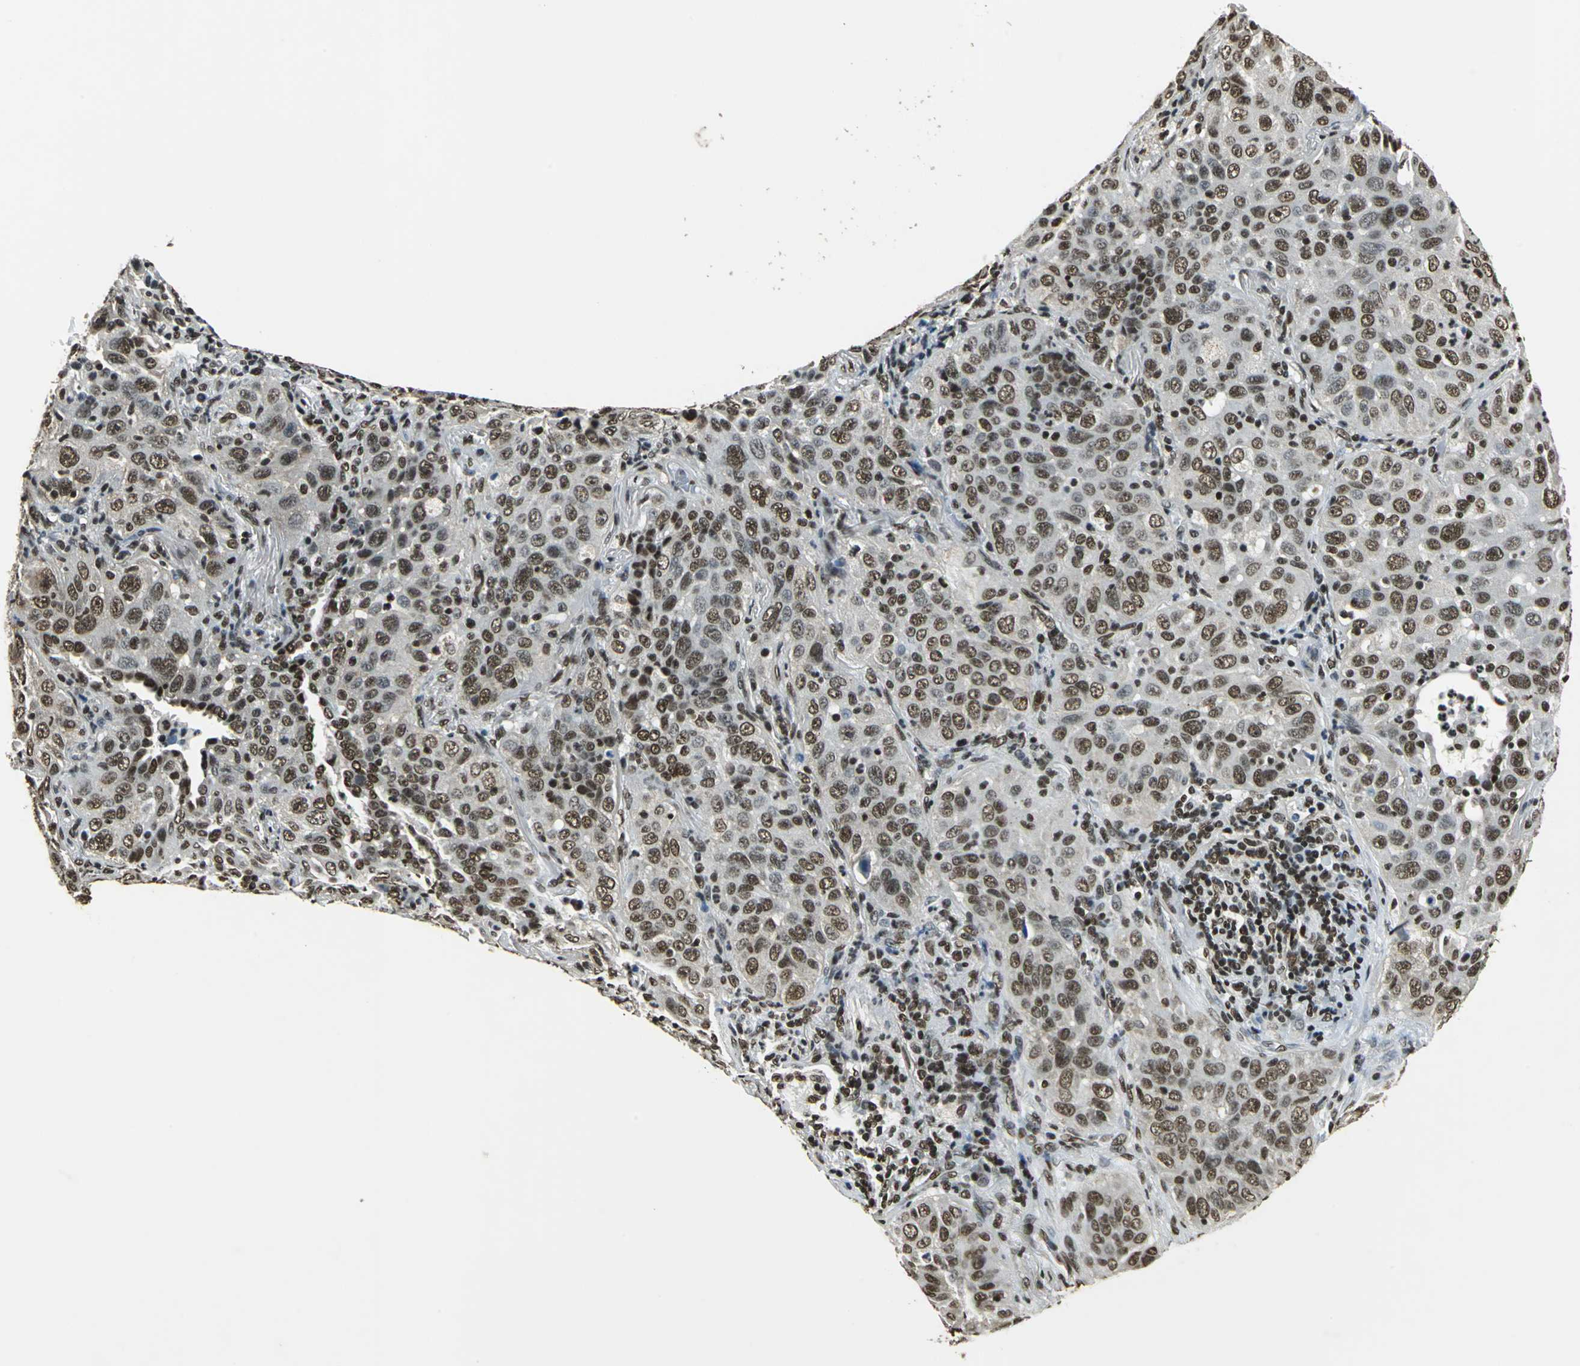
{"staining": {"intensity": "strong", "quantity": ">75%", "location": "nuclear"}, "tissue": "lung cancer", "cell_type": "Tumor cells", "image_type": "cancer", "snomed": [{"axis": "morphology", "description": "Squamous cell carcinoma, NOS"}, {"axis": "topography", "description": "Lung"}], "caption": "About >75% of tumor cells in human lung cancer show strong nuclear protein positivity as visualized by brown immunohistochemical staining.", "gene": "RBM14", "patient": {"sex": "female", "age": 67}}